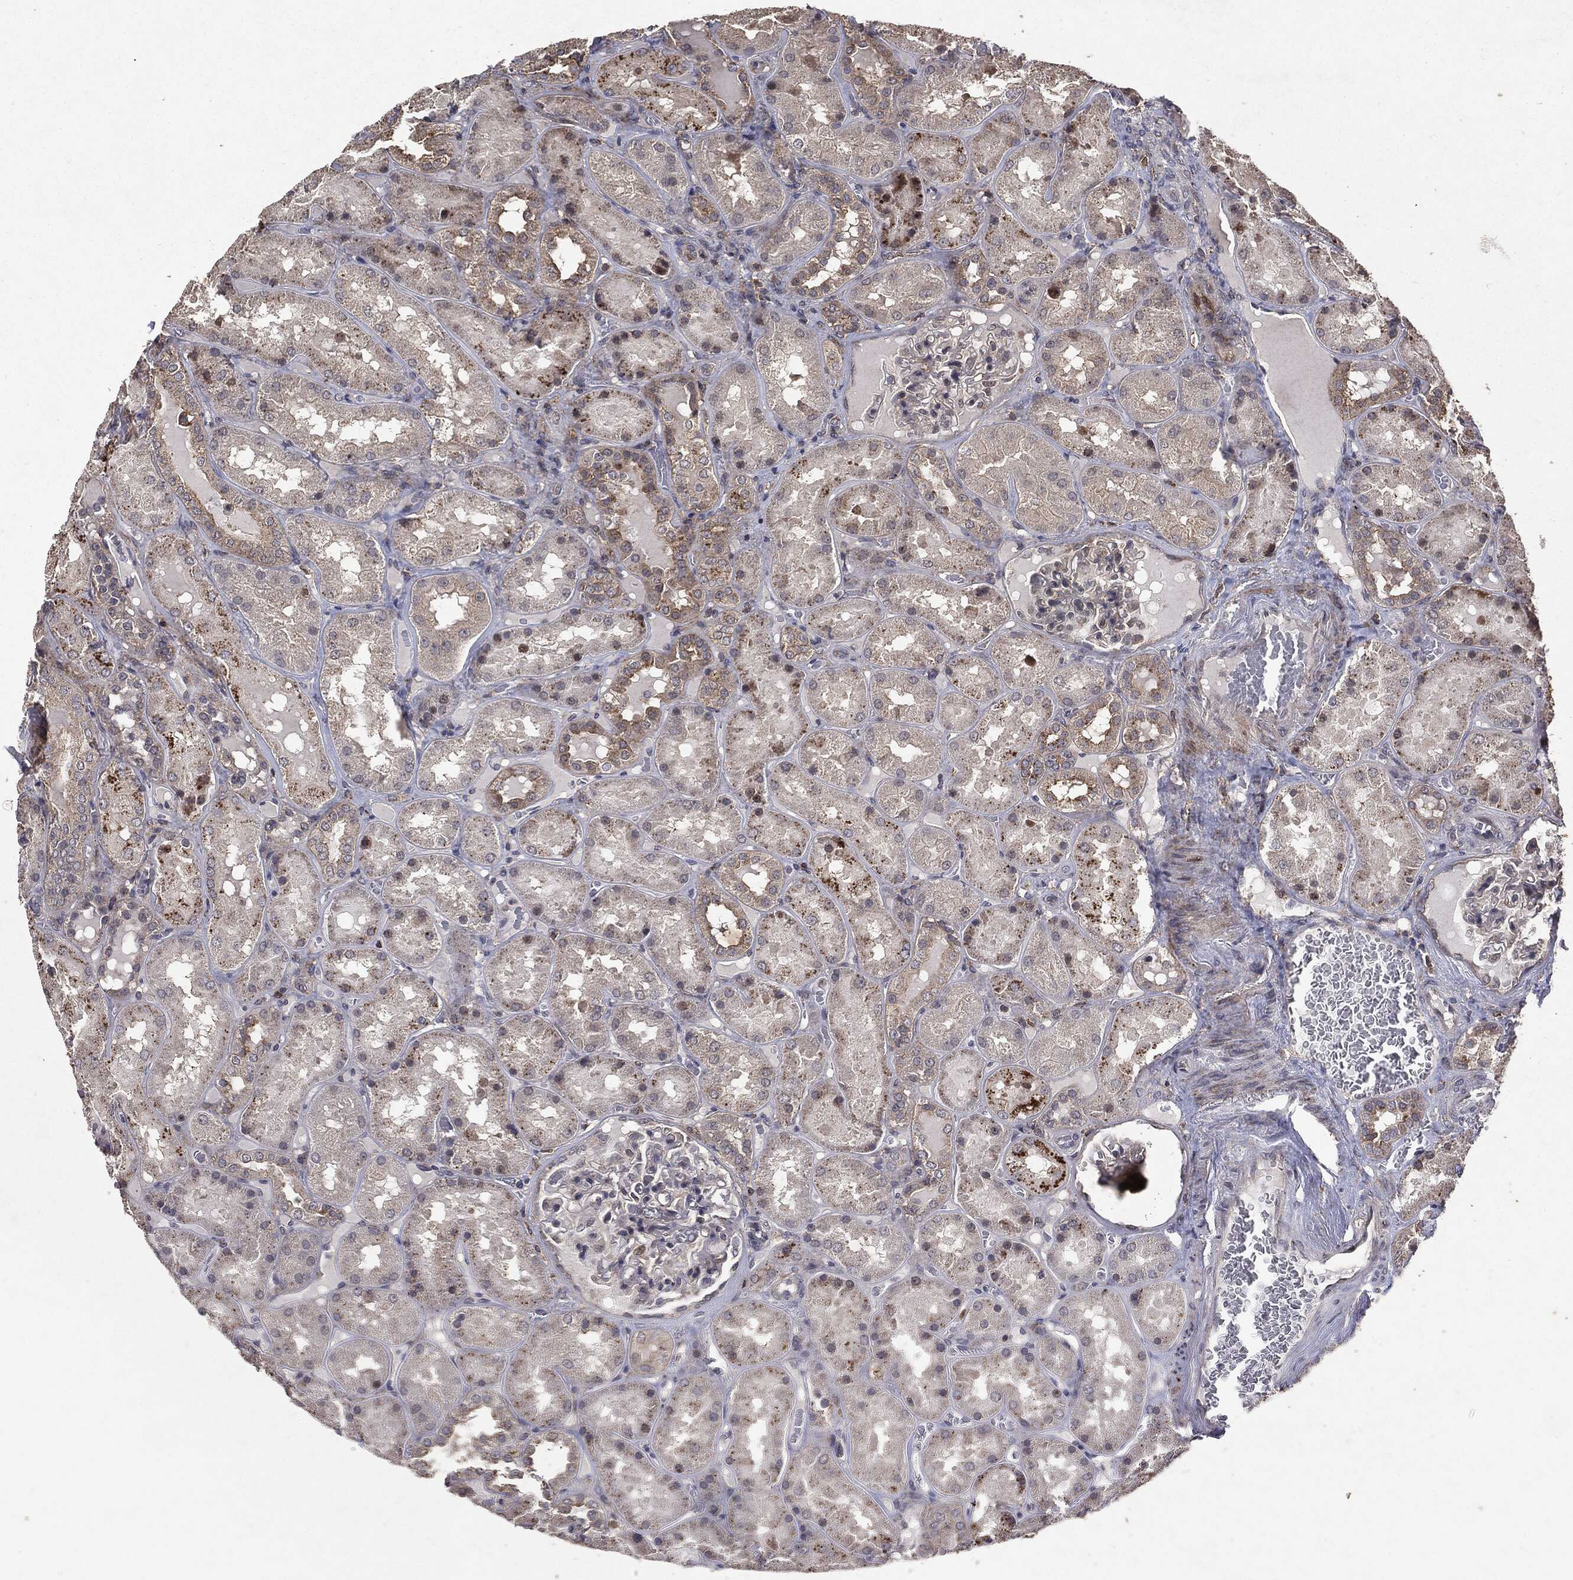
{"staining": {"intensity": "negative", "quantity": "none", "location": "none"}, "tissue": "kidney", "cell_type": "Cells in glomeruli", "image_type": "normal", "snomed": [{"axis": "morphology", "description": "Normal tissue, NOS"}, {"axis": "topography", "description": "Kidney"}], "caption": "Immunohistochemical staining of unremarkable kidney reveals no significant positivity in cells in glomeruli. (DAB immunohistochemistry (IHC), high magnification).", "gene": "PTEN", "patient": {"sex": "male", "age": 73}}